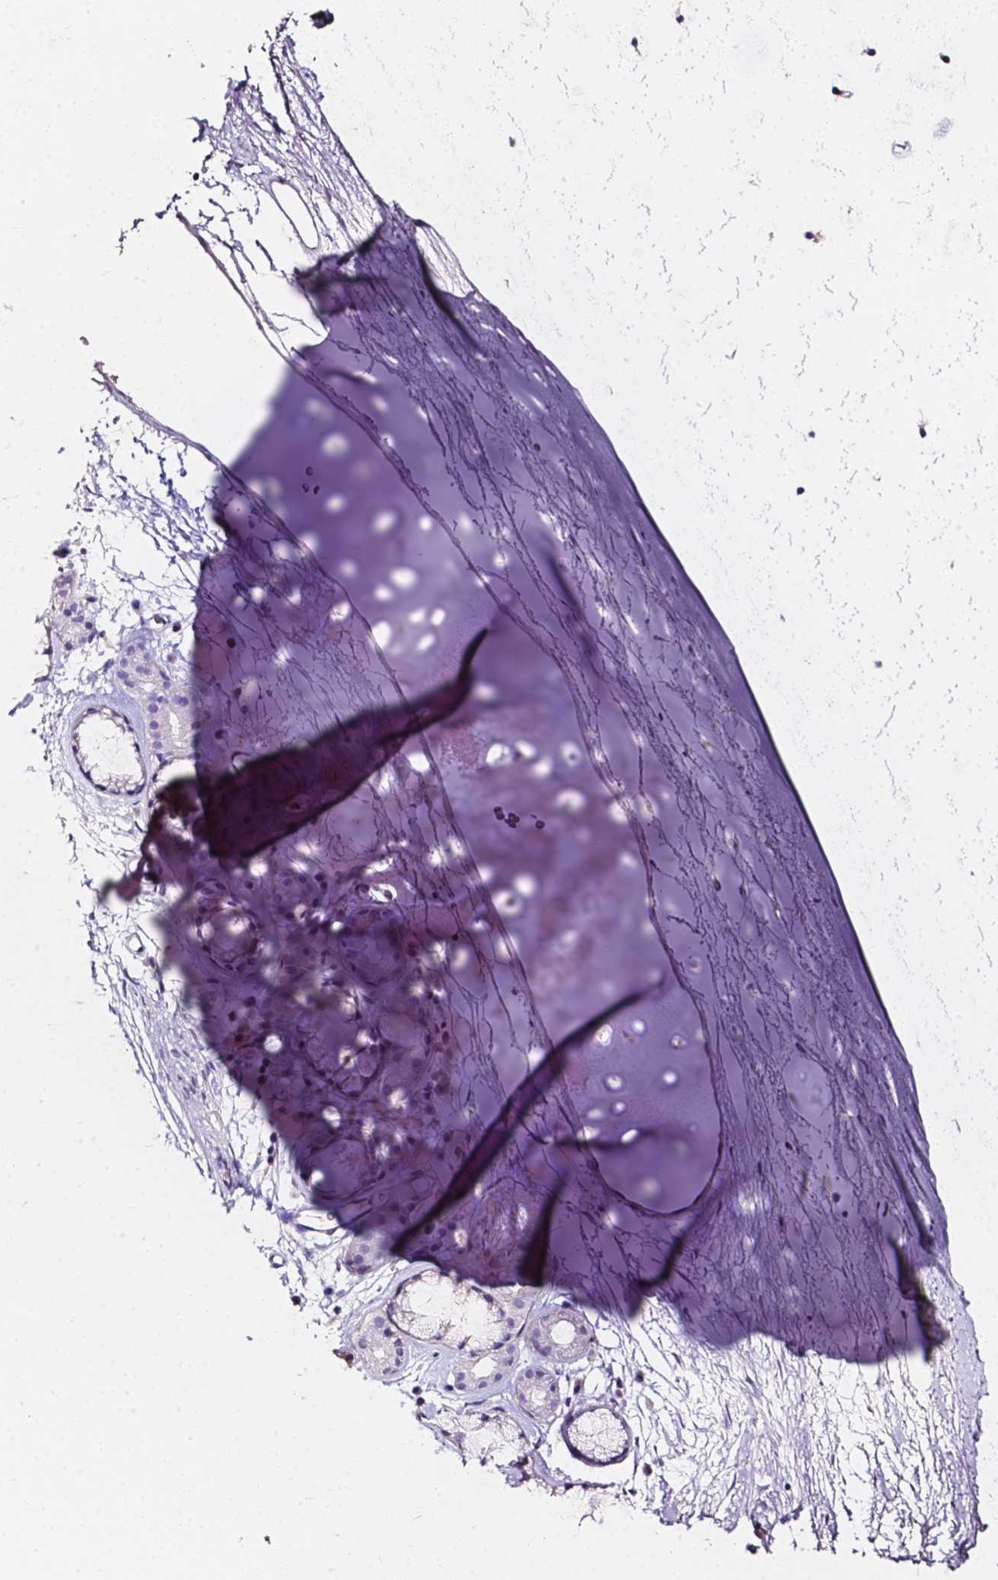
{"staining": {"intensity": "negative", "quantity": "none", "location": "none"}, "tissue": "soft tissue", "cell_type": "Chondrocytes", "image_type": "normal", "snomed": [{"axis": "morphology", "description": "Normal tissue, NOS"}, {"axis": "topography", "description": "Cartilage tissue"}, {"axis": "topography", "description": "Bronchus"}], "caption": "This micrograph is of unremarkable soft tissue stained with immunohistochemistry (IHC) to label a protein in brown with the nuclei are counter-stained blue. There is no positivity in chondrocytes.", "gene": "AKR1B10", "patient": {"sex": "male", "age": 58}}